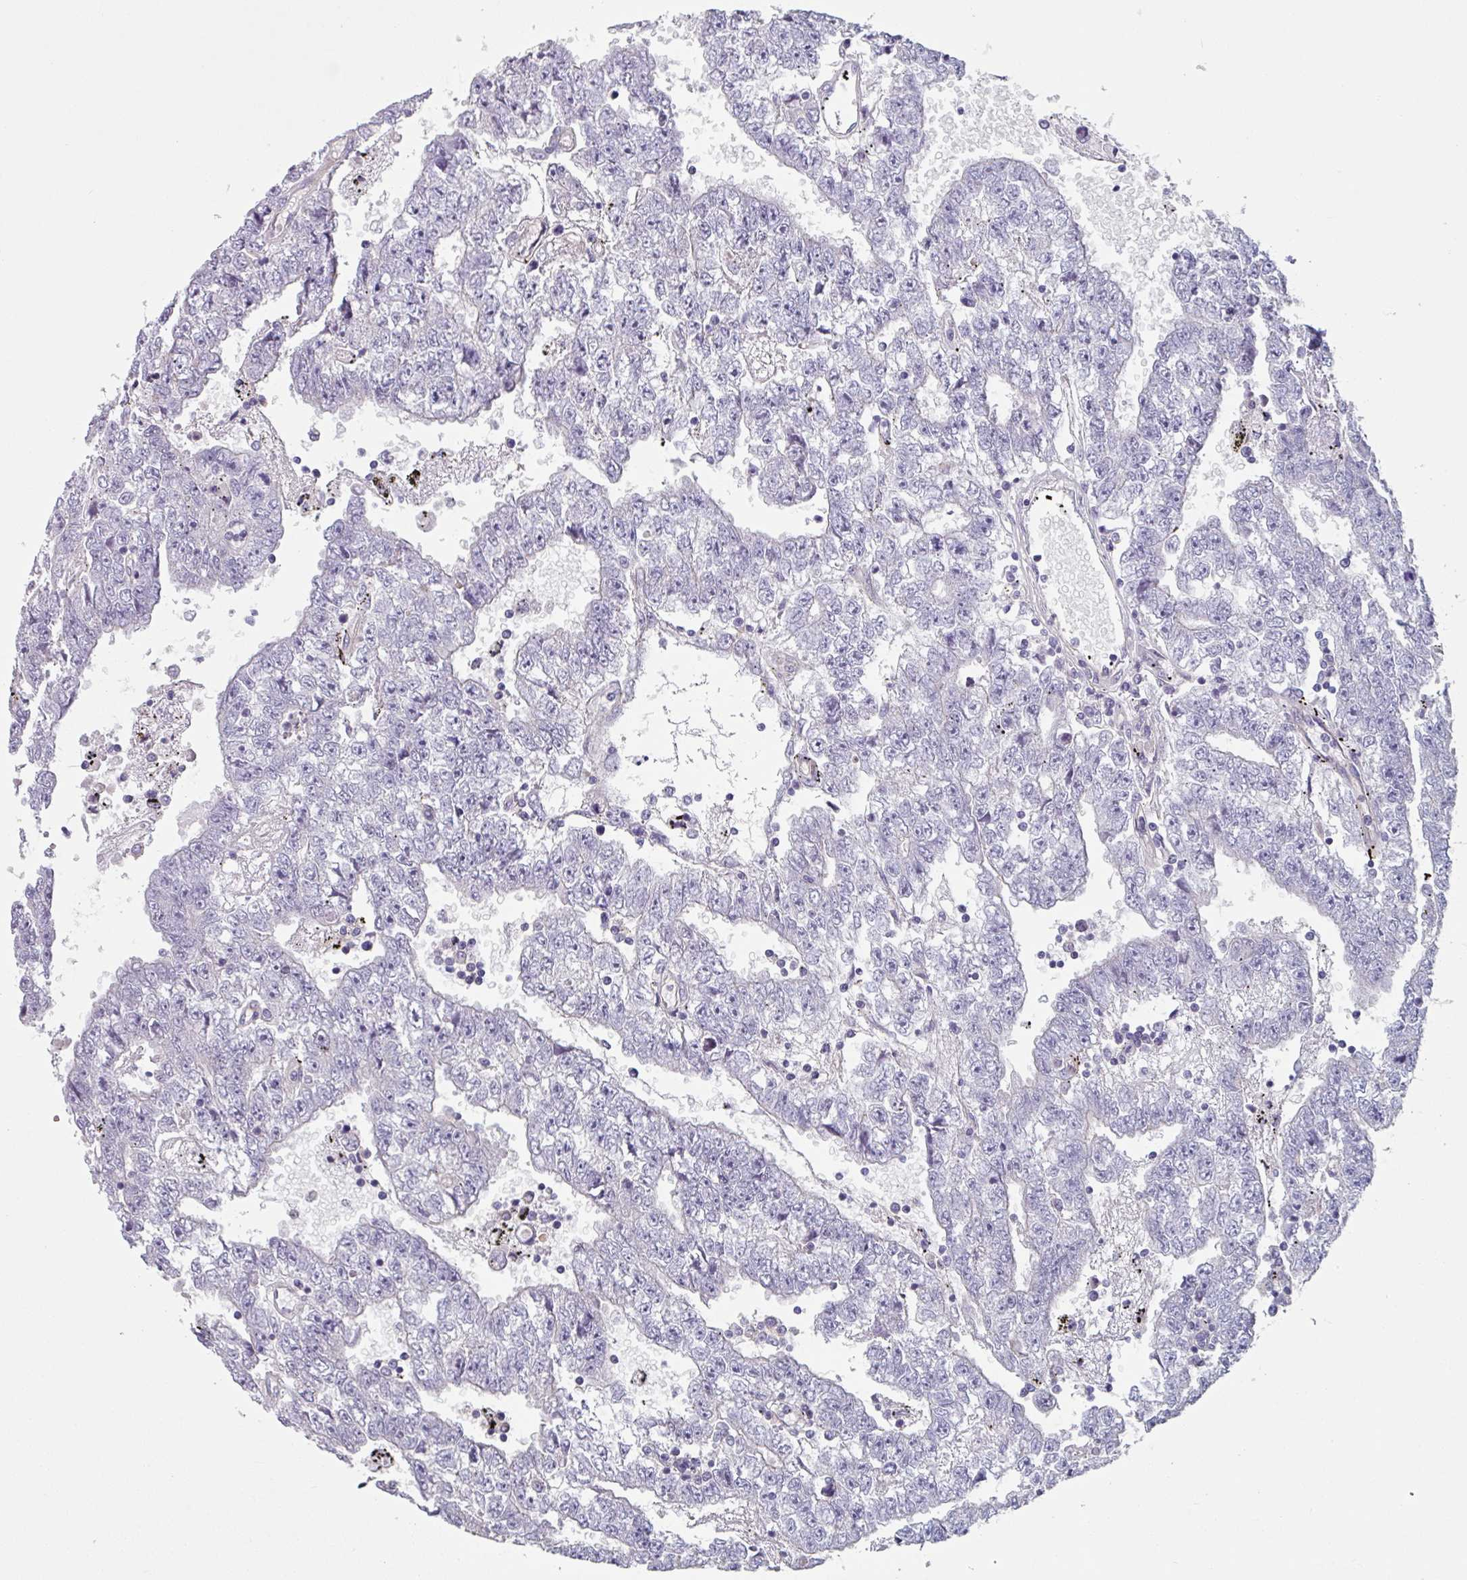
{"staining": {"intensity": "negative", "quantity": "none", "location": "none"}, "tissue": "testis cancer", "cell_type": "Tumor cells", "image_type": "cancer", "snomed": [{"axis": "morphology", "description": "Carcinoma, Embryonal, NOS"}, {"axis": "topography", "description": "Testis"}], "caption": "IHC histopathology image of neoplastic tissue: testis embryonal carcinoma stained with DAB (3,3'-diaminobenzidine) reveals no significant protein staining in tumor cells.", "gene": "TMEM132A", "patient": {"sex": "male", "age": 25}}